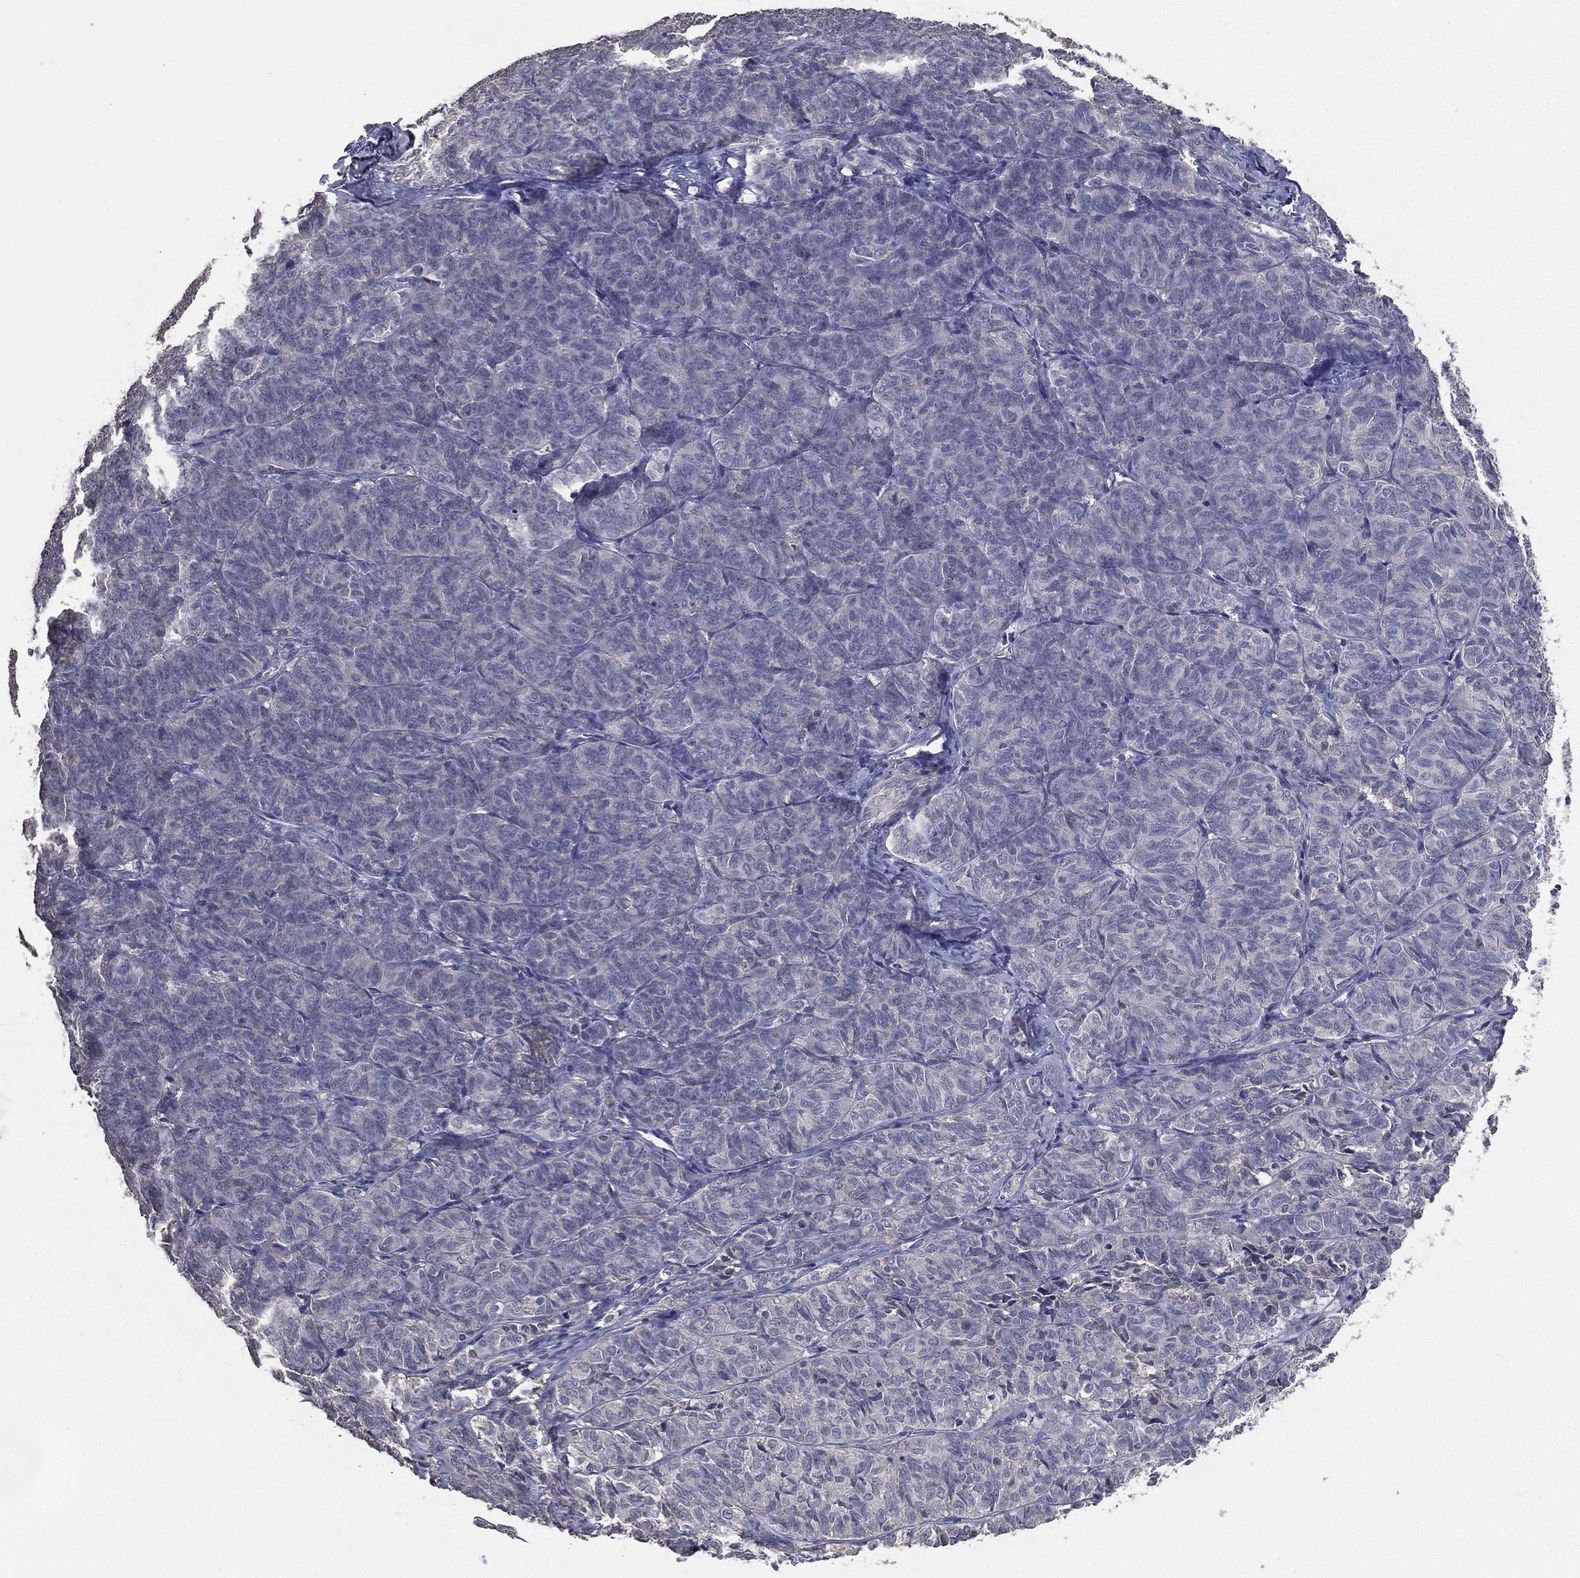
{"staining": {"intensity": "negative", "quantity": "none", "location": "none"}, "tissue": "ovarian cancer", "cell_type": "Tumor cells", "image_type": "cancer", "snomed": [{"axis": "morphology", "description": "Carcinoma, endometroid"}, {"axis": "topography", "description": "Ovary"}], "caption": "This is an immunohistochemistry photomicrograph of ovarian endometroid carcinoma. There is no staining in tumor cells.", "gene": "SNAP25", "patient": {"sex": "female", "age": 80}}